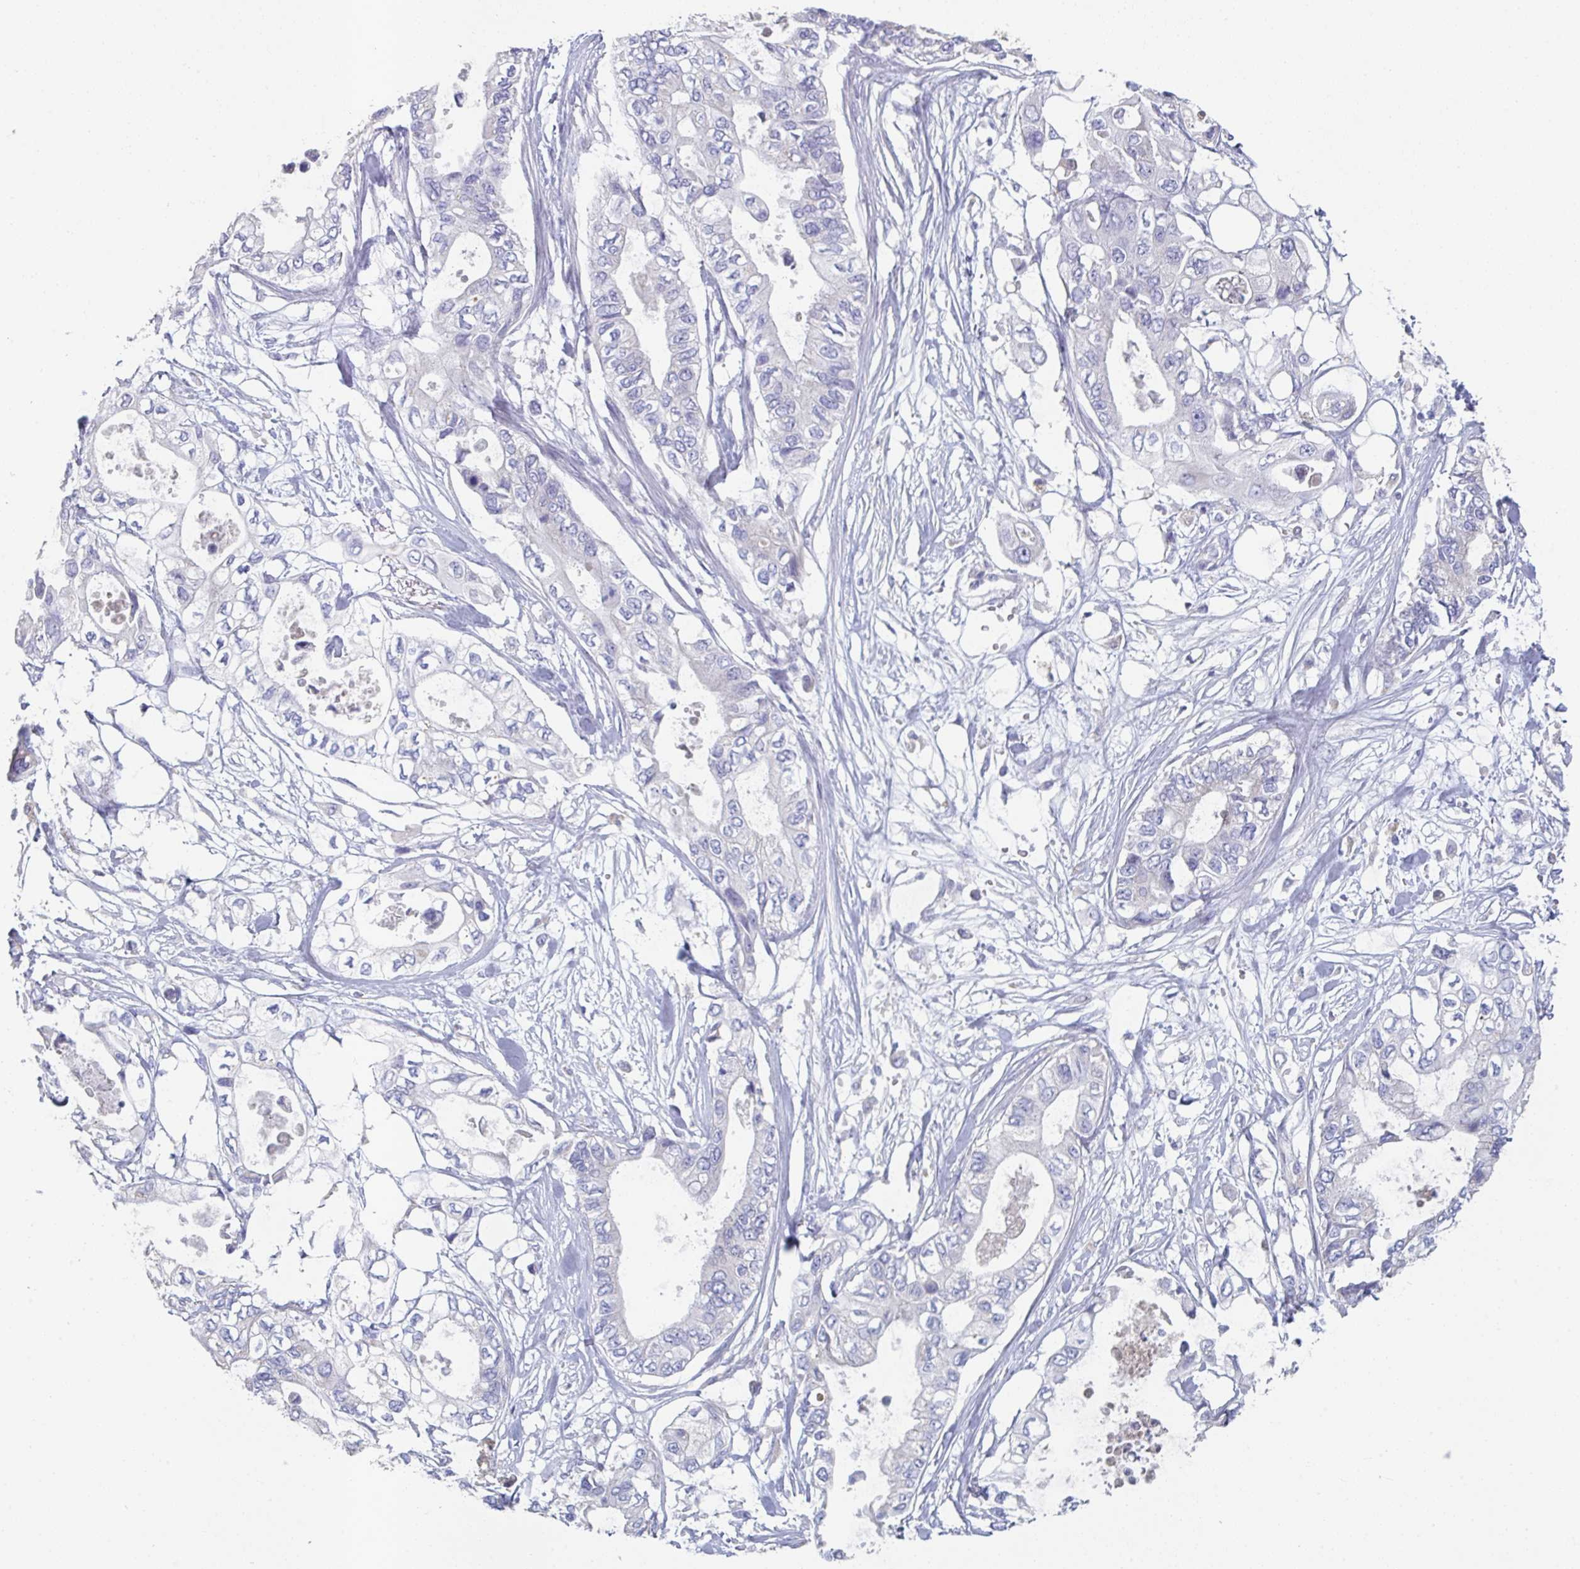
{"staining": {"intensity": "negative", "quantity": "none", "location": "none"}, "tissue": "pancreatic cancer", "cell_type": "Tumor cells", "image_type": "cancer", "snomed": [{"axis": "morphology", "description": "Adenocarcinoma, NOS"}, {"axis": "topography", "description": "Pancreas"}], "caption": "This is a micrograph of immunohistochemistry (IHC) staining of pancreatic cancer, which shows no expression in tumor cells.", "gene": "HGFAC", "patient": {"sex": "female", "age": 63}}